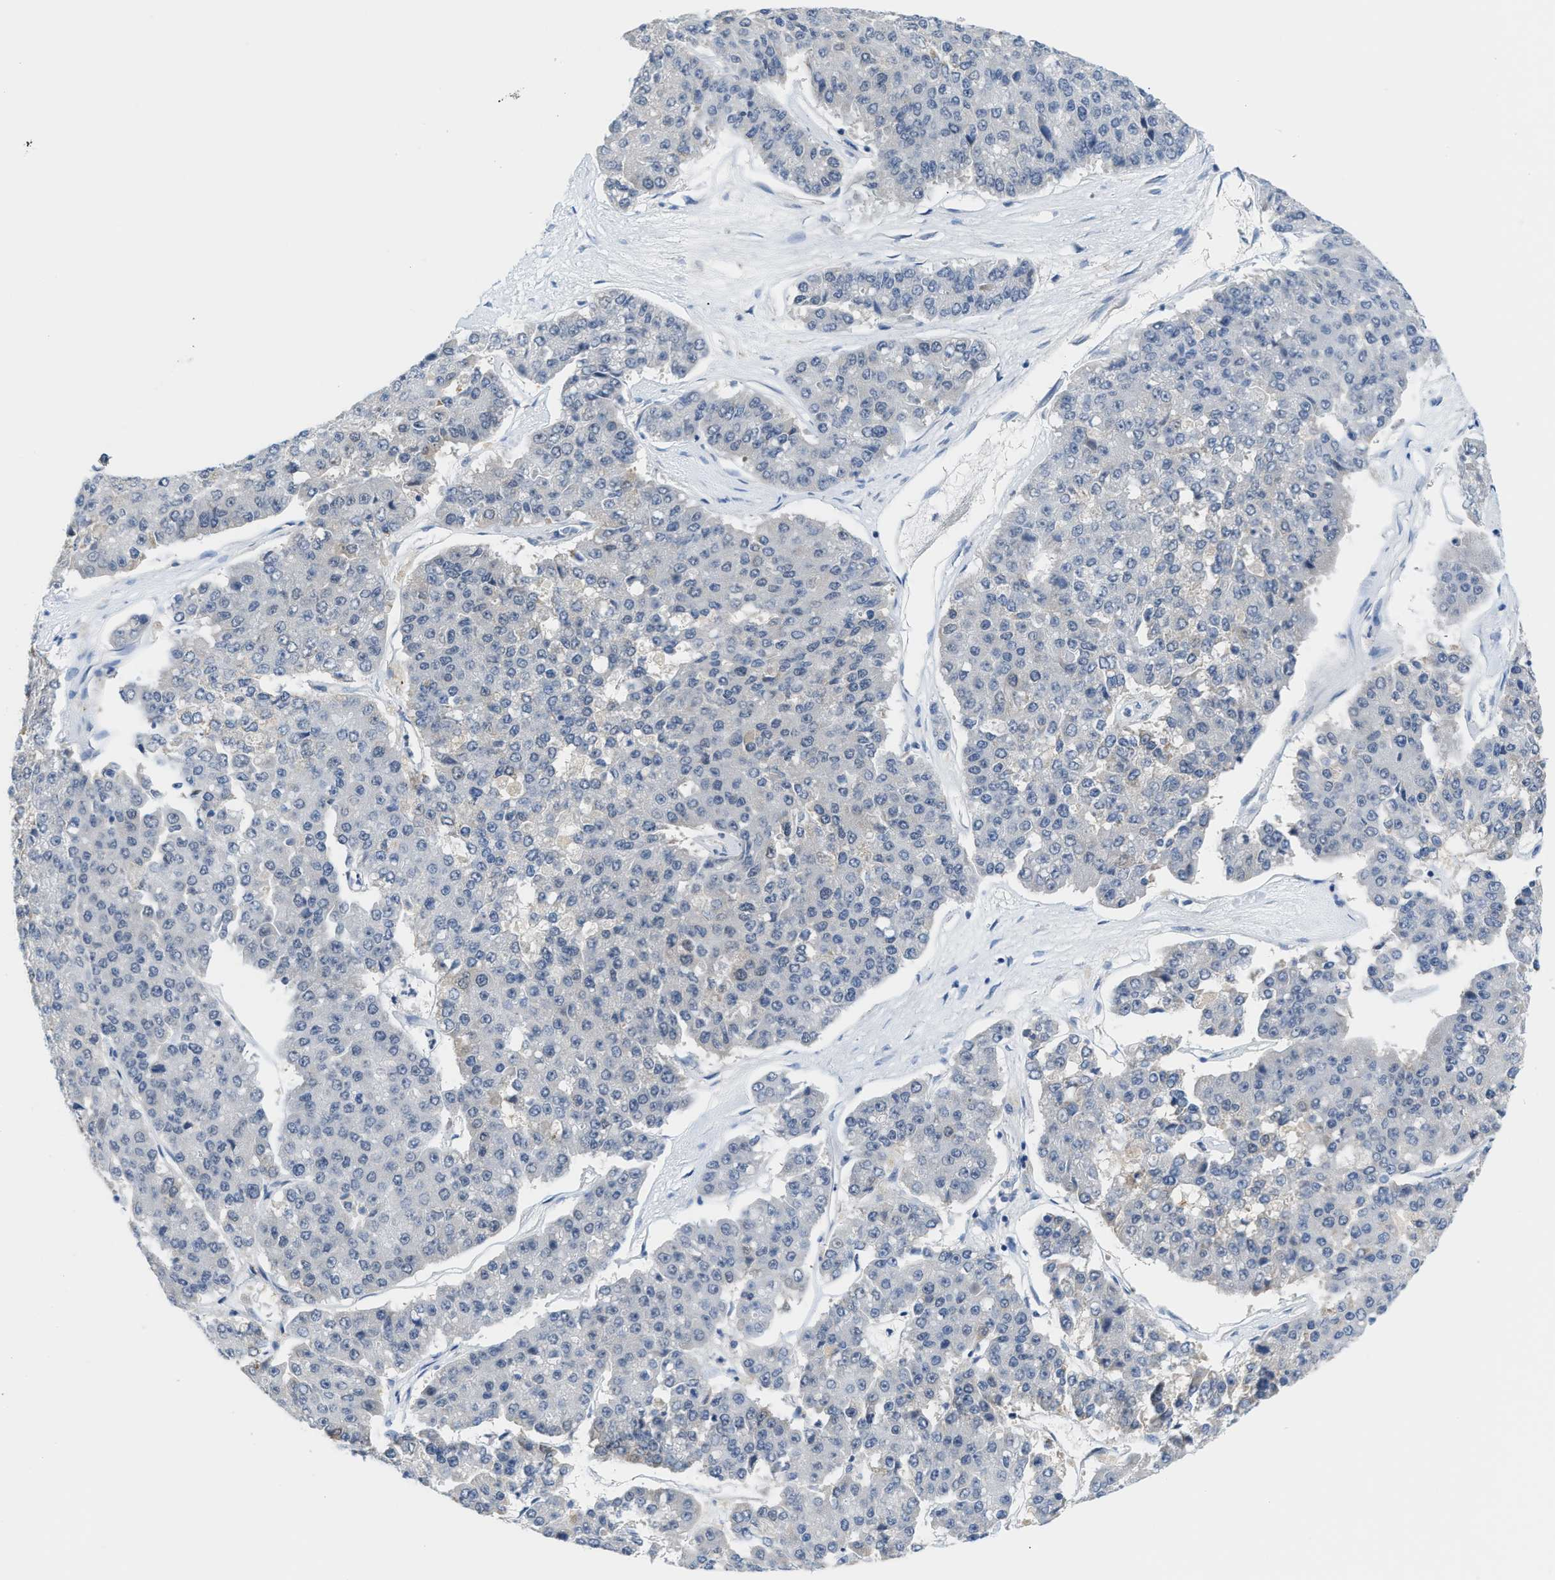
{"staining": {"intensity": "negative", "quantity": "none", "location": "none"}, "tissue": "pancreatic cancer", "cell_type": "Tumor cells", "image_type": "cancer", "snomed": [{"axis": "morphology", "description": "Adenocarcinoma, NOS"}, {"axis": "topography", "description": "Pancreas"}], "caption": "The histopathology image displays no significant expression in tumor cells of pancreatic cancer. (Immunohistochemistry, brightfield microscopy, high magnification).", "gene": "PSAT1", "patient": {"sex": "male", "age": 50}}